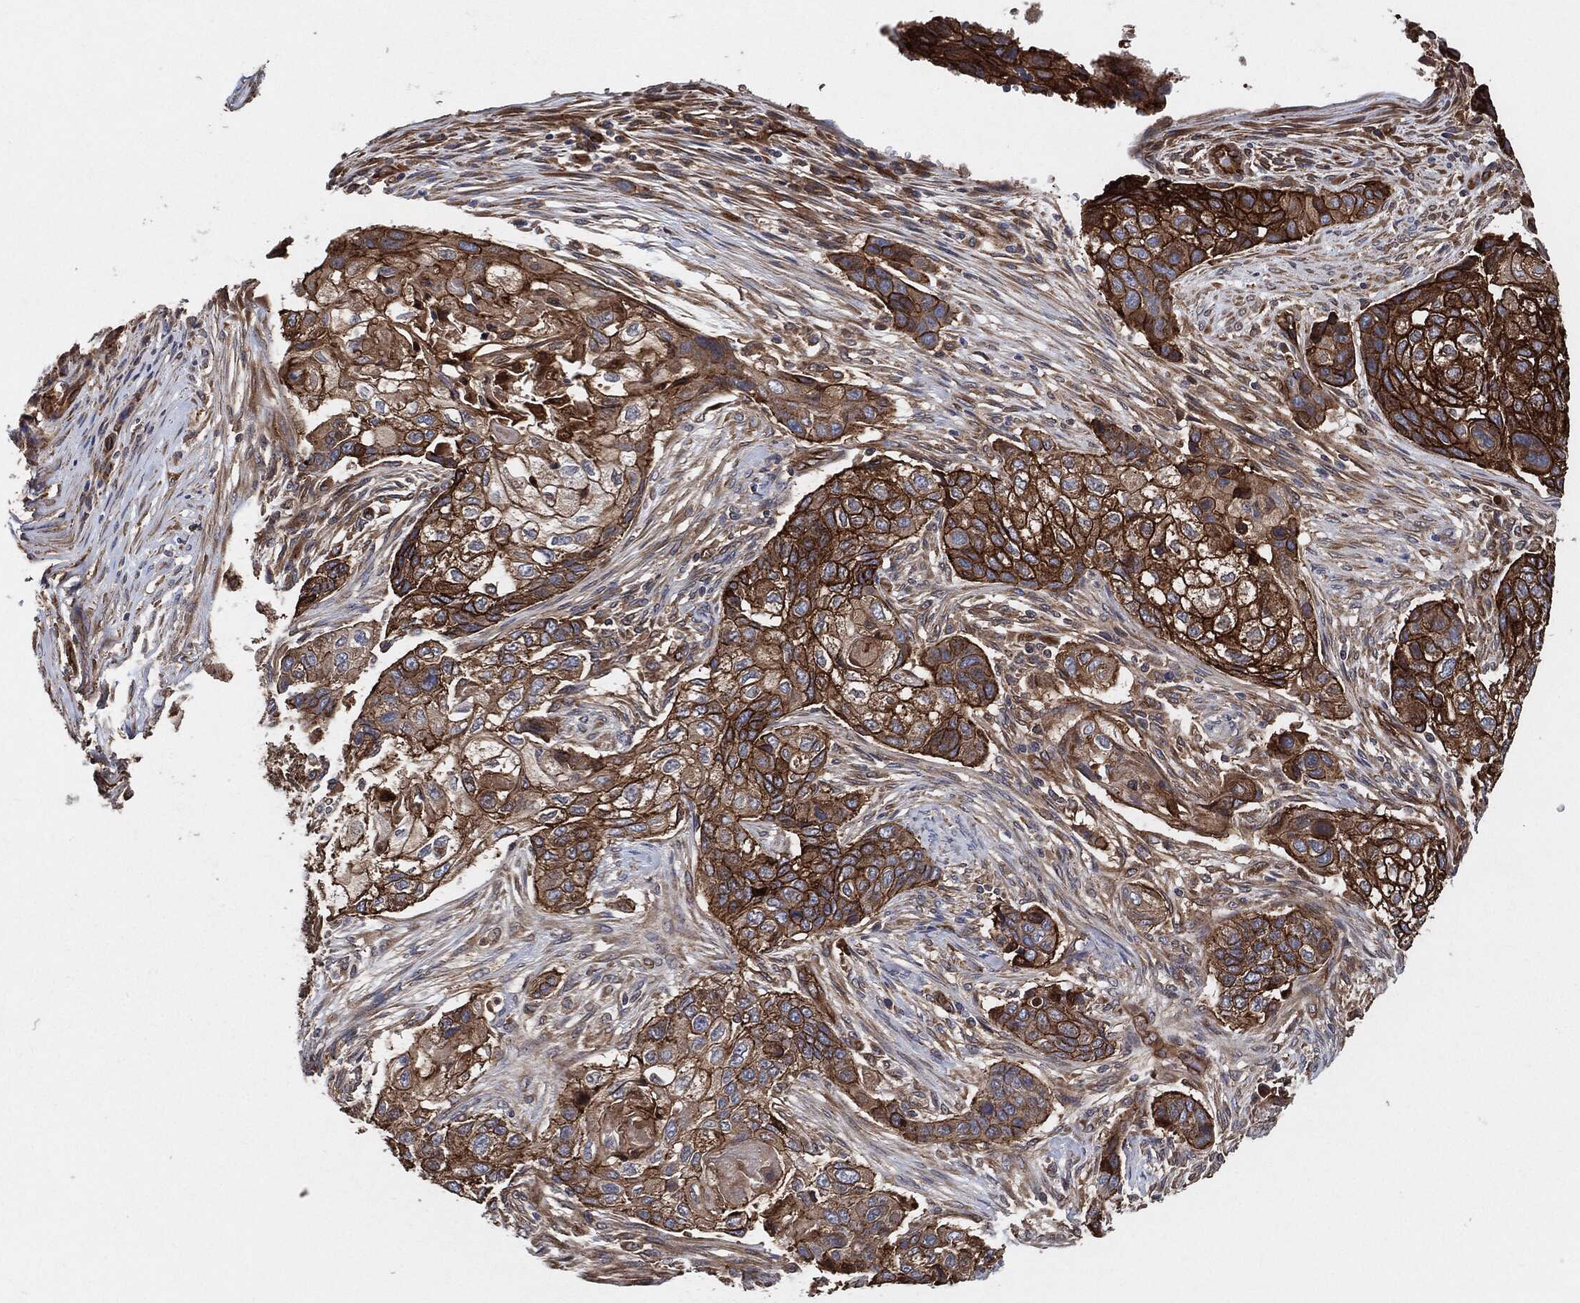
{"staining": {"intensity": "strong", "quantity": "25%-75%", "location": "cytoplasmic/membranous"}, "tissue": "lung cancer", "cell_type": "Tumor cells", "image_type": "cancer", "snomed": [{"axis": "morphology", "description": "Normal tissue, NOS"}, {"axis": "morphology", "description": "Squamous cell carcinoma, NOS"}, {"axis": "topography", "description": "Bronchus"}, {"axis": "topography", "description": "Lung"}], "caption": "This is an image of immunohistochemistry staining of lung cancer (squamous cell carcinoma), which shows strong expression in the cytoplasmic/membranous of tumor cells.", "gene": "CTNNA1", "patient": {"sex": "male", "age": 69}}